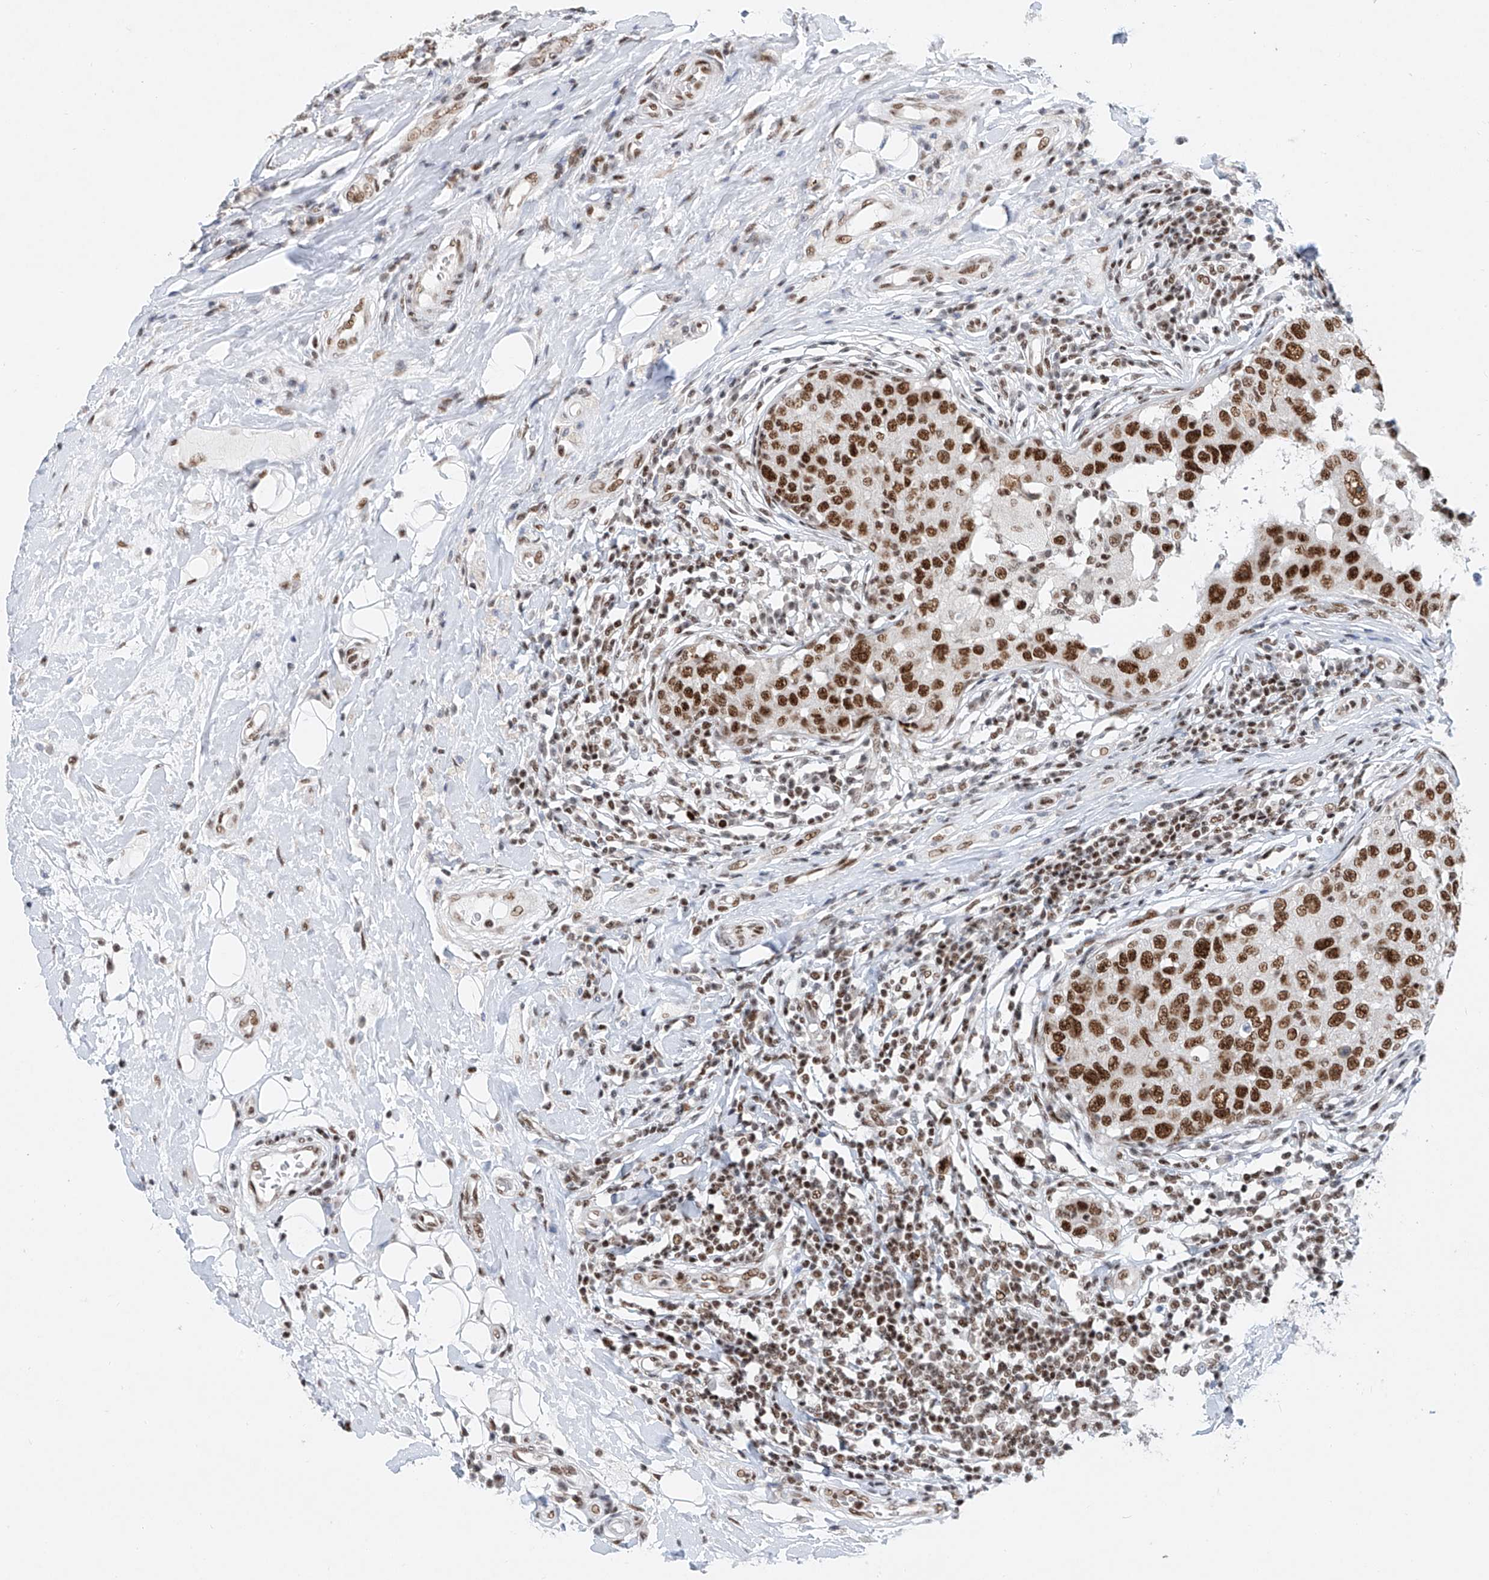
{"staining": {"intensity": "strong", "quantity": ">75%", "location": "nuclear"}, "tissue": "breast cancer", "cell_type": "Tumor cells", "image_type": "cancer", "snomed": [{"axis": "morphology", "description": "Duct carcinoma"}, {"axis": "topography", "description": "Breast"}], "caption": "This image displays IHC staining of breast cancer (intraductal carcinoma), with high strong nuclear positivity in approximately >75% of tumor cells.", "gene": "TAF4", "patient": {"sex": "female", "age": 27}}